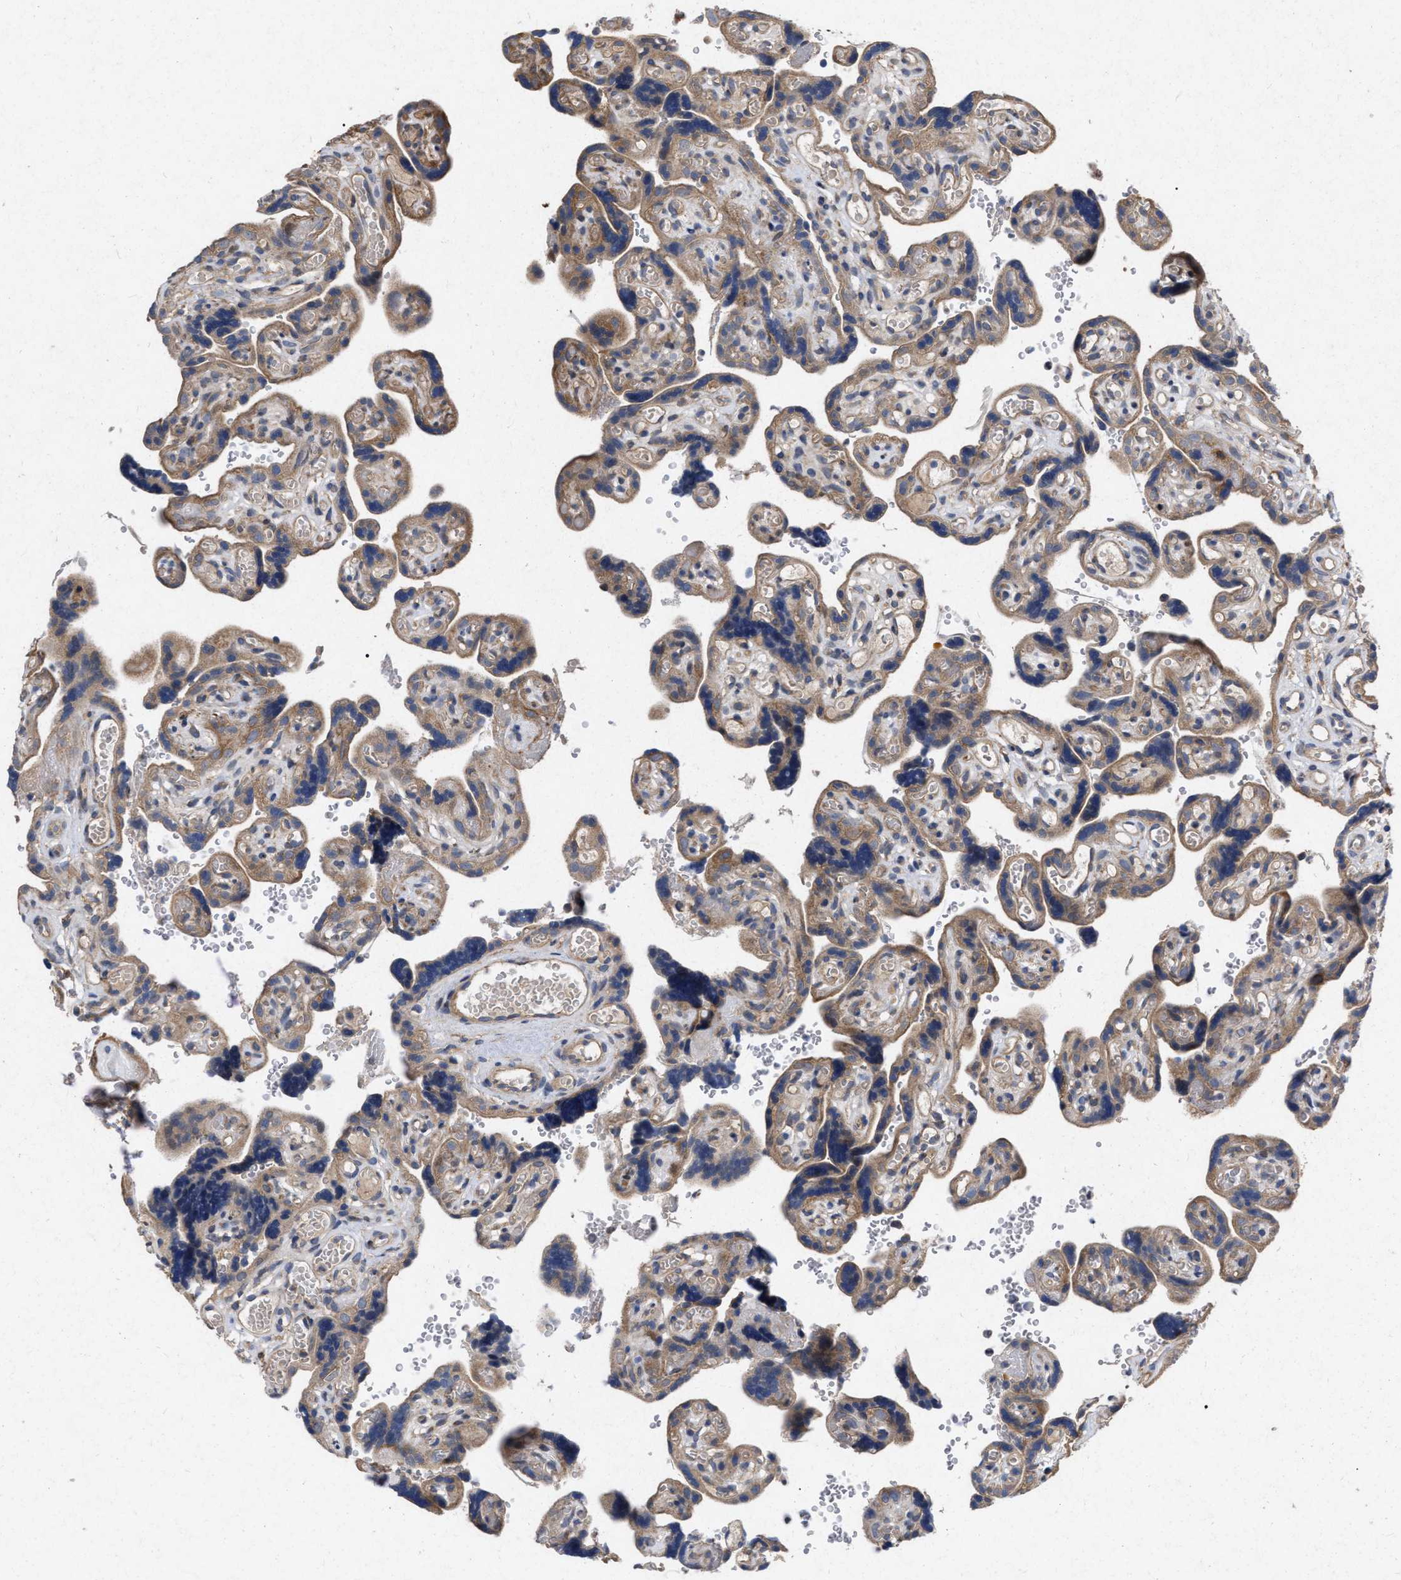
{"staining": {"intensity": "moderate", "quantity": ">75%", "location": "cytoplasmic/membranous"}, "tissue": "placenta", "cell_type": "Decidual cells", "image_type": "normal", "snomed": [{"axis": "morphology", "description": "Normal tissue, NOS"}, {"axis": "topography", "description": "Placenta"}], "caption": "Brown immunohistochemical staining in unremarkable placenta displays moderate cytoplasmic/membranous staining in approximately >75% of decidual cells. (Brightfield microscopy of DAB IHC at high magnification).", "gene": "CDKN2C", "patient": {"sex": "female", "age": 30}}